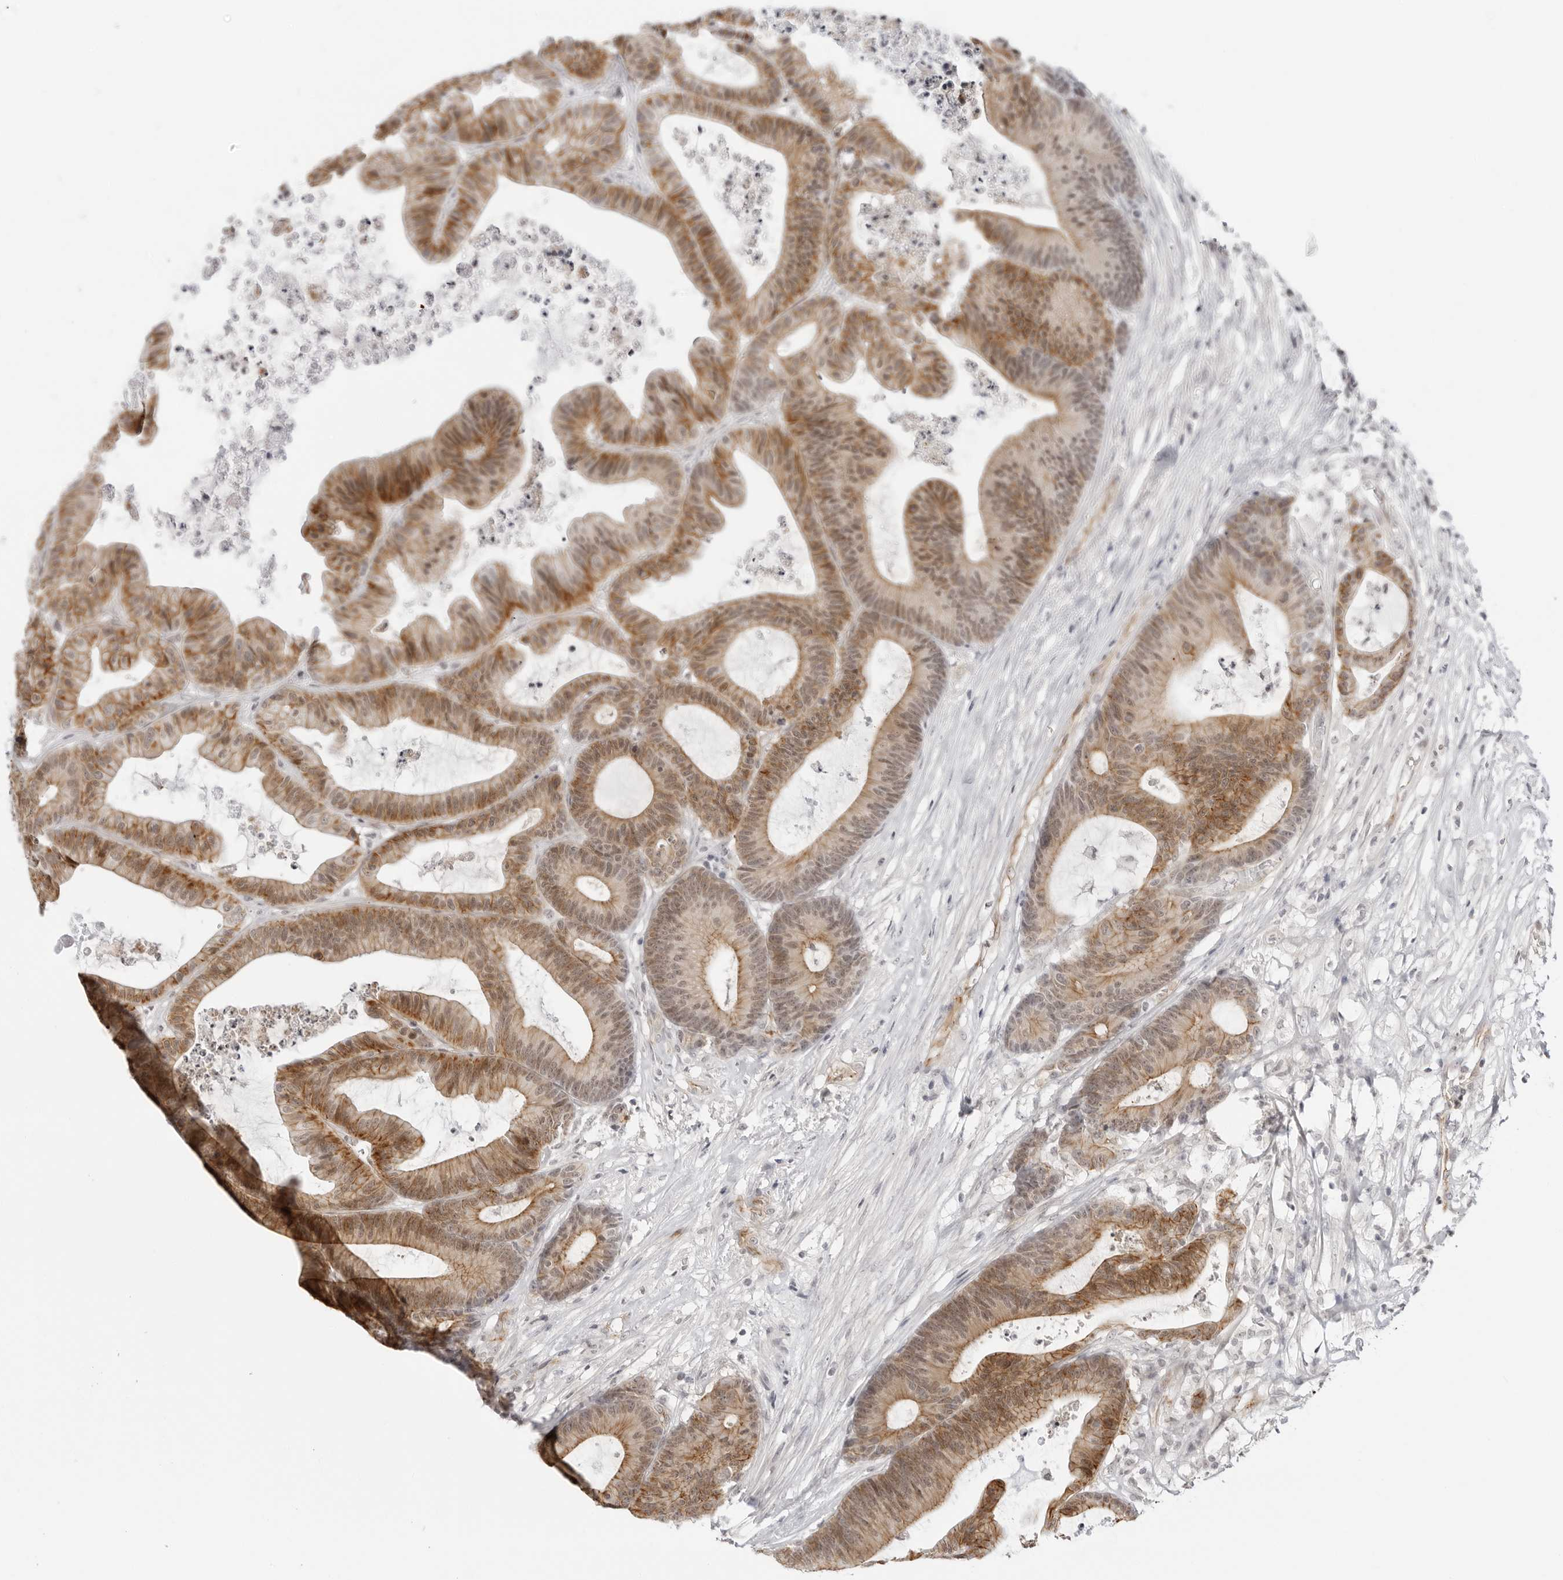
{"staining": {"intensity": "moderate", "quantity": ">75%", "location": "cytoplasmic/membranous"}, "tissue": "colorectal cancer", "cell_type": "Tumor cells", "image_type": "cancer", "snomed": [{"axis": "morphology", "description": "Adenocarcinoma, NOS"}, {"axis": "topography", "description": "Colon"}], "caption": "Immunohistochemistry (IHC) micrograph of neoplastic tissue: colorectal cancer (adenocarcinoma) stained using IHC exhibits medium levels of moderate protein expression localized specifically in the cytoplasmic/membranous of tumor cells, appearing as a cytoplasmic/membranous brown color.", "gene": "TRAPPC3", "patient": {"sex": "female", "age": 84}}